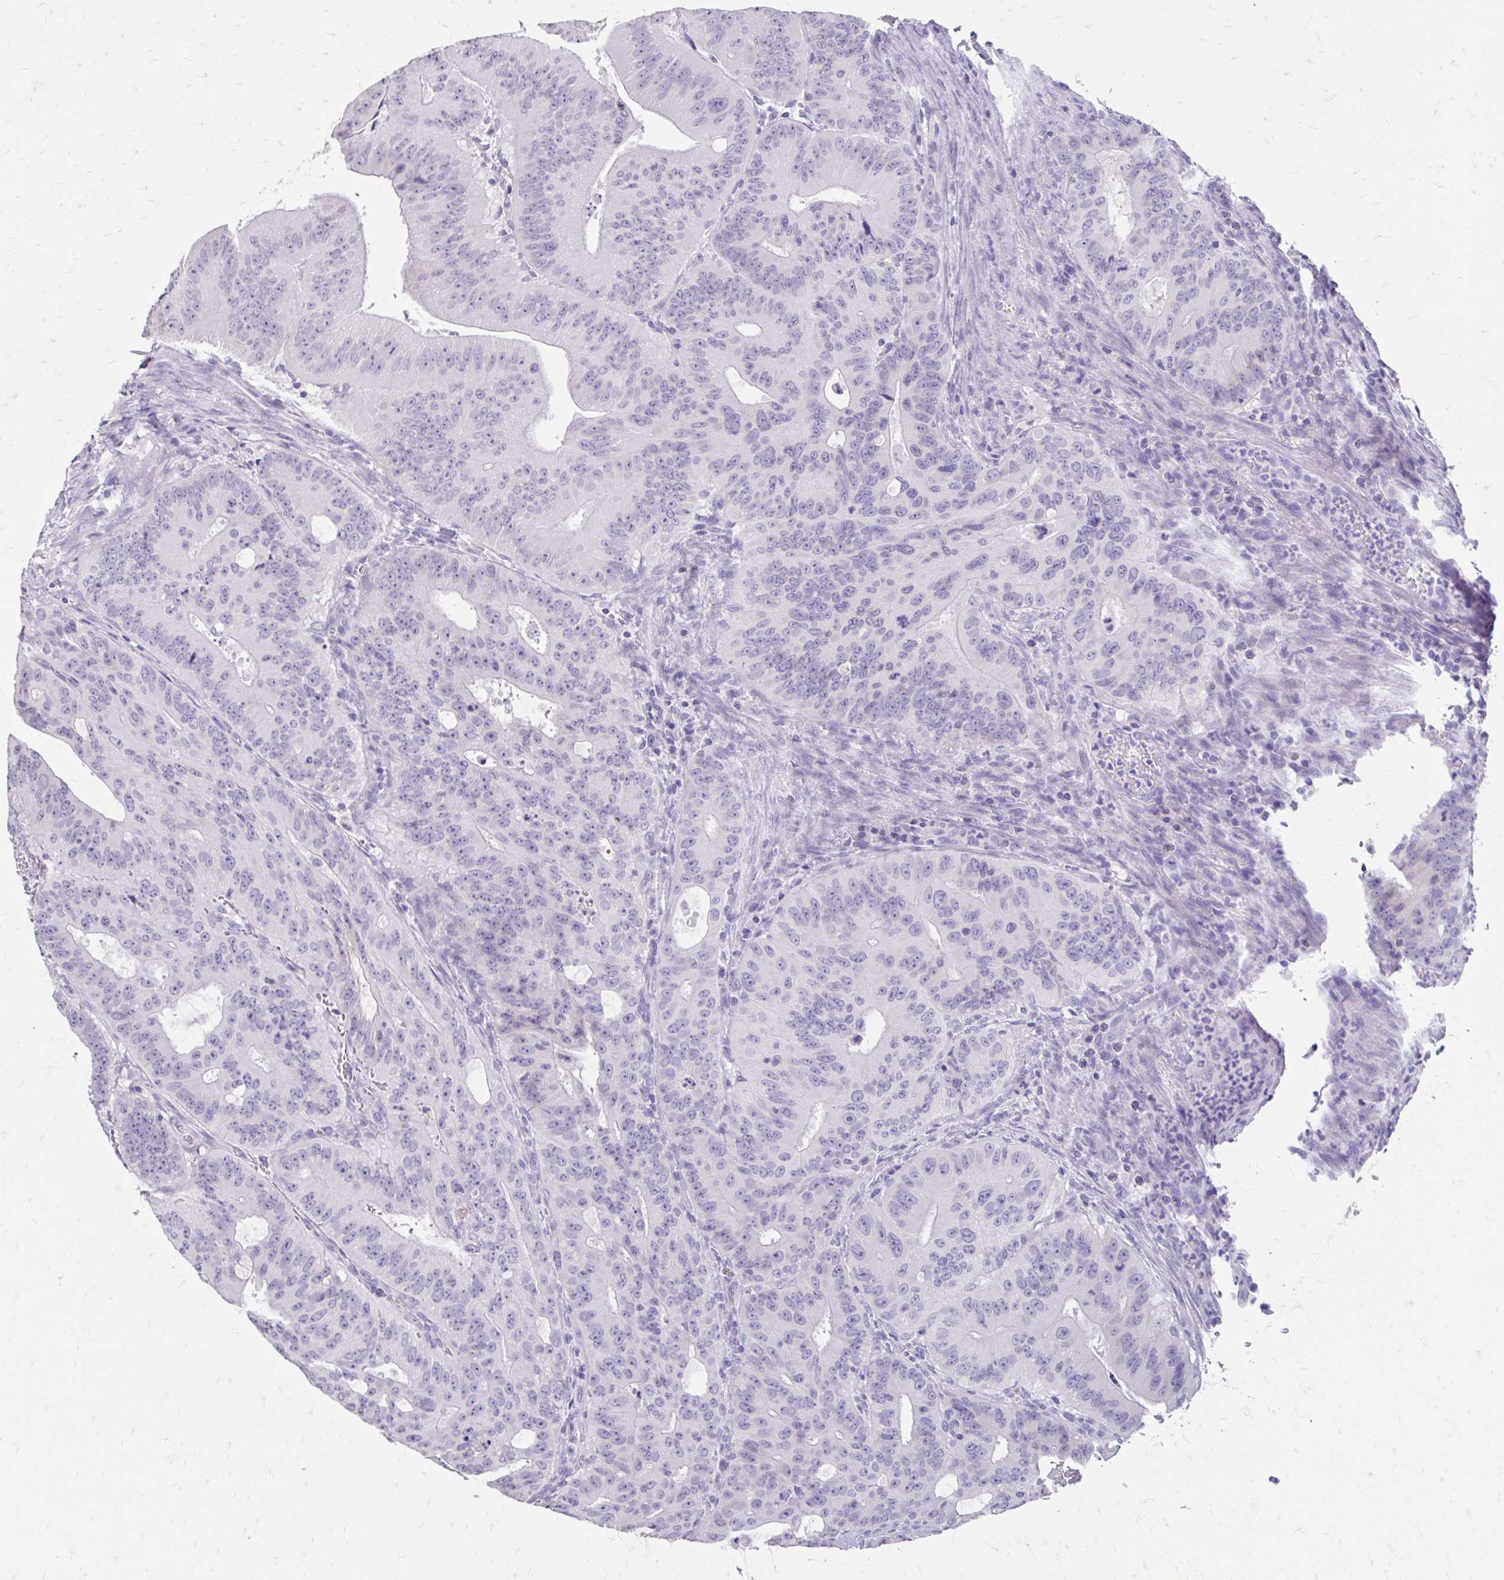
{"staining": {"intensity": "negative", "quantity": "none", "location": "none"}, "tissue": "colorectal cancer", "cell_type": "Tumor cells", "image_type": "cancer", "snomed": [{"axis": "morphology", "description": "Adenocarcinoma, NOS"}, {"axis": "topography", "description": "Colon"}], "caption": "There is no significant expression in tumor cells of adenocarcinoma (colorectal).", "gene": "CFH", "patient": {"sex": "male", "age": 62}}